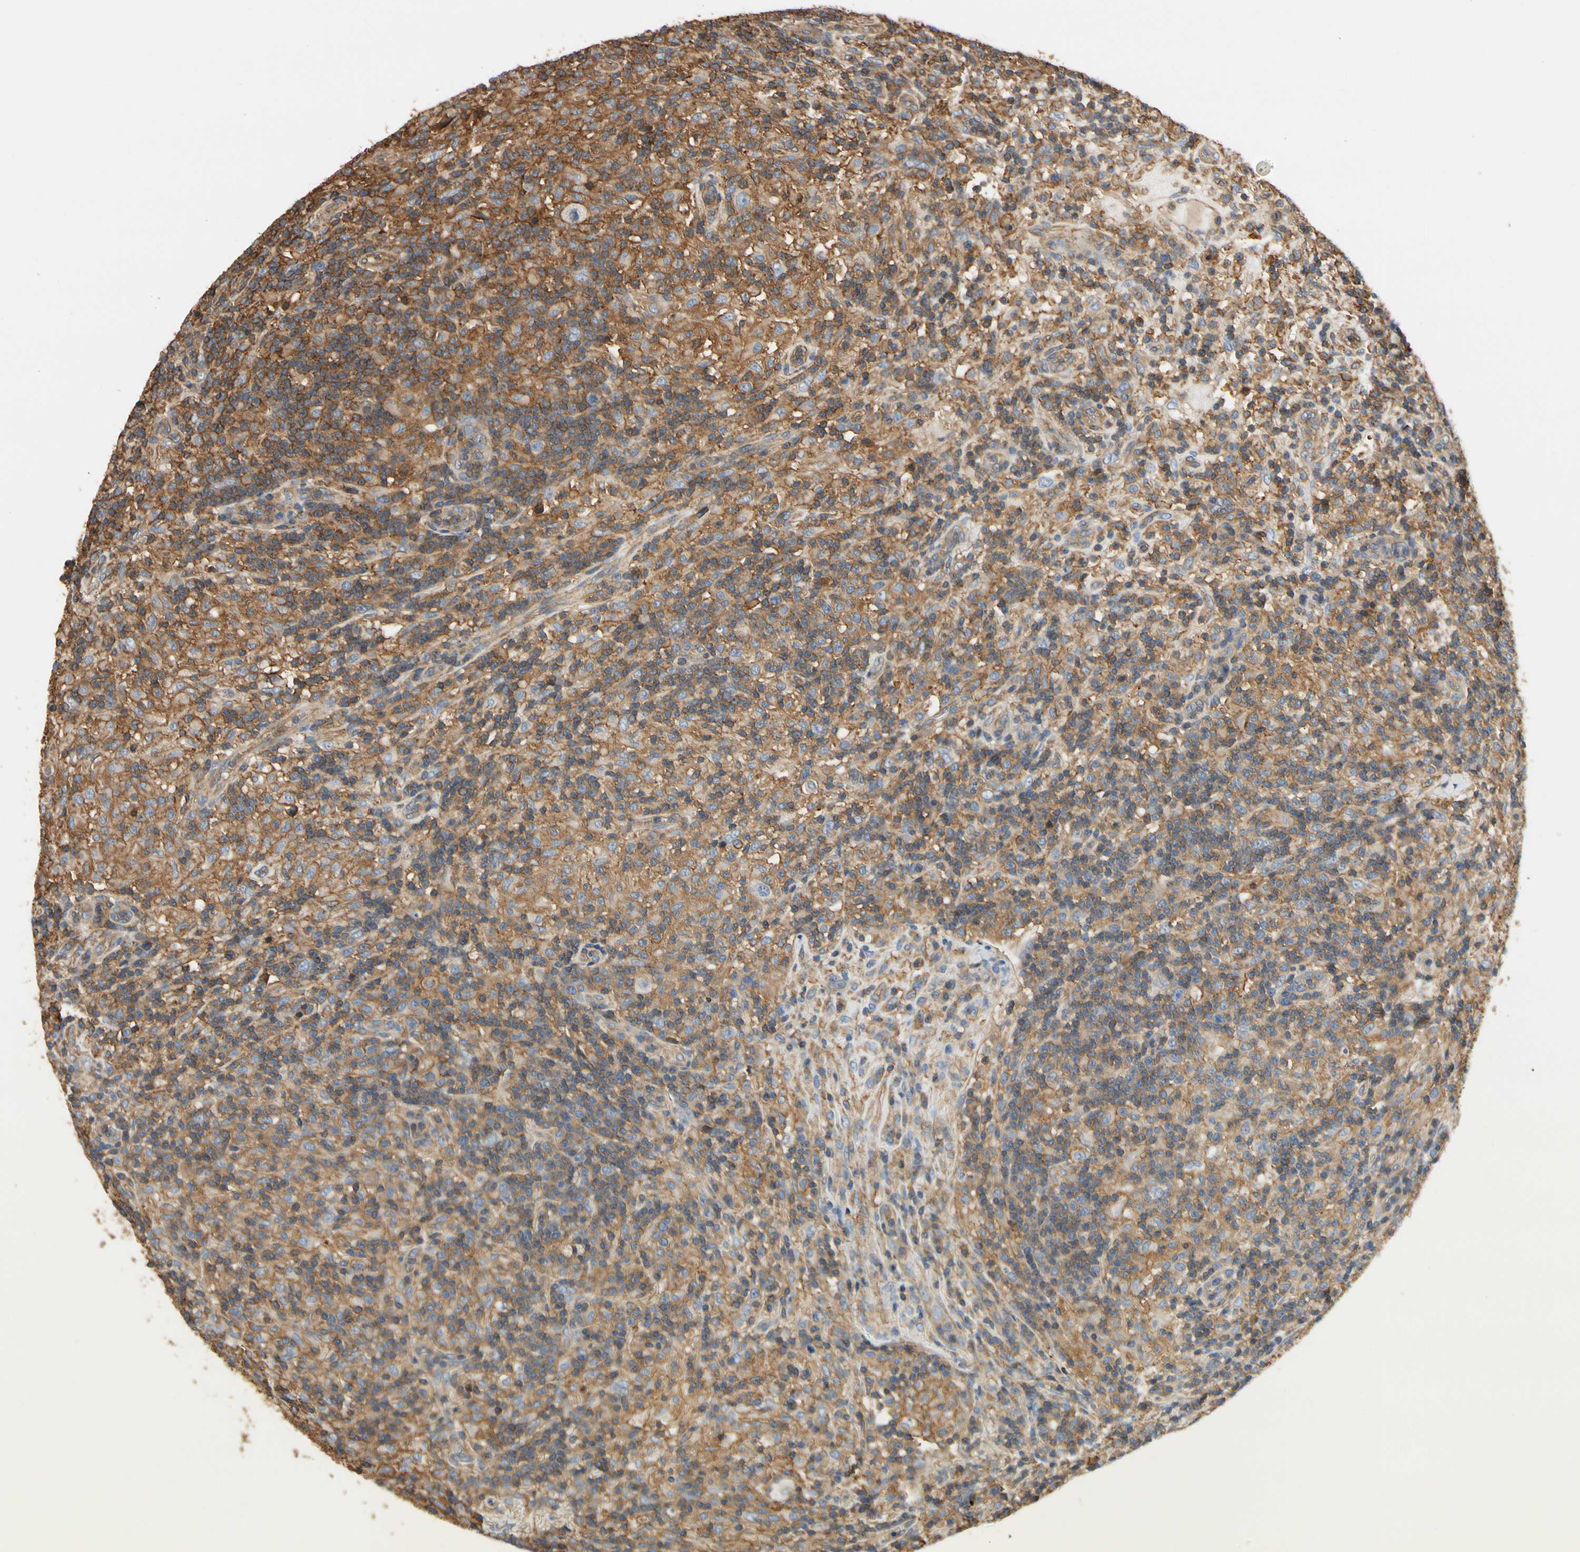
{"staining": {"intensity": "negative", "quantity": "none", "location": "none"}, "tissue": "lymphoma", "cell_type": "Tumor cells", "image_type": "cancer", "snomed": [{"axis": "morphology", "description": "Hodgkin's disease, NOS"}, {"axis": "topography", "description": "Lymph node"}], "caption": "The immunohistochemistry (IHC) image has no significant staining in tumor cells of Hodgkin's disease tissue.", "gene": "IL1RL1", "patient": {"sex": "male", "age": 70}}